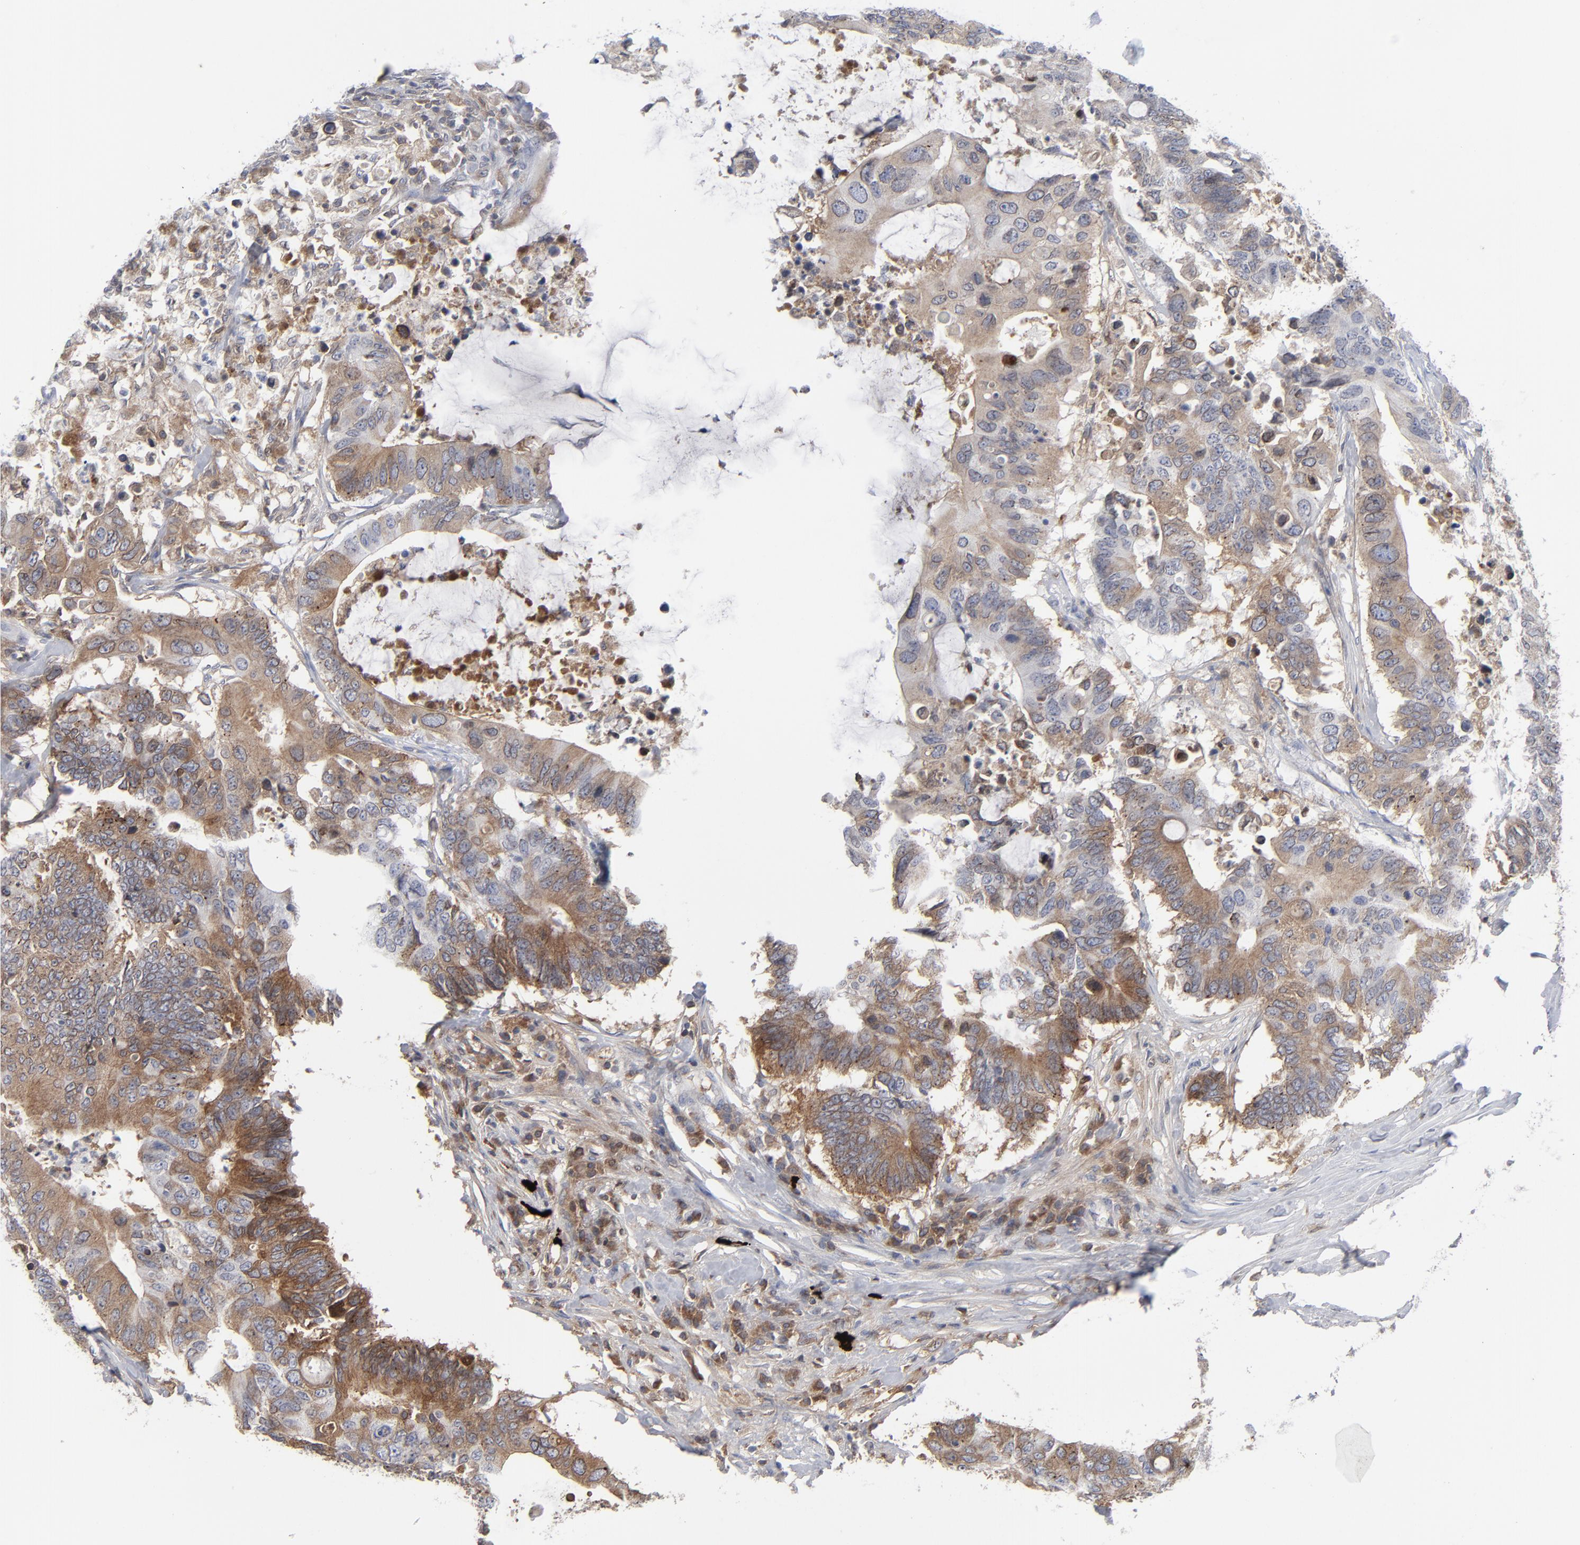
{"staining": {"intensity": "moderate", "quantity": "25%-75%", "location": "cytoplasmic/membranous"}, "tissue": "colorectal cancer", "cell_type": "Tumor cells", "image_type": "cancer", "snomed": [{"axis": "morphology", "description": "Adenocarcinoma, NOS"}, {"axis": "topography", "description": "Colon"}], "caption": "Protein analysis of colorectal adenocarcinoma tissue reveals moderate cytoplasmic/membranous staining in about 25%-75% of tumor cells.", "gene": "NUP88", "patient": {"sex": "male", "age": 71}}